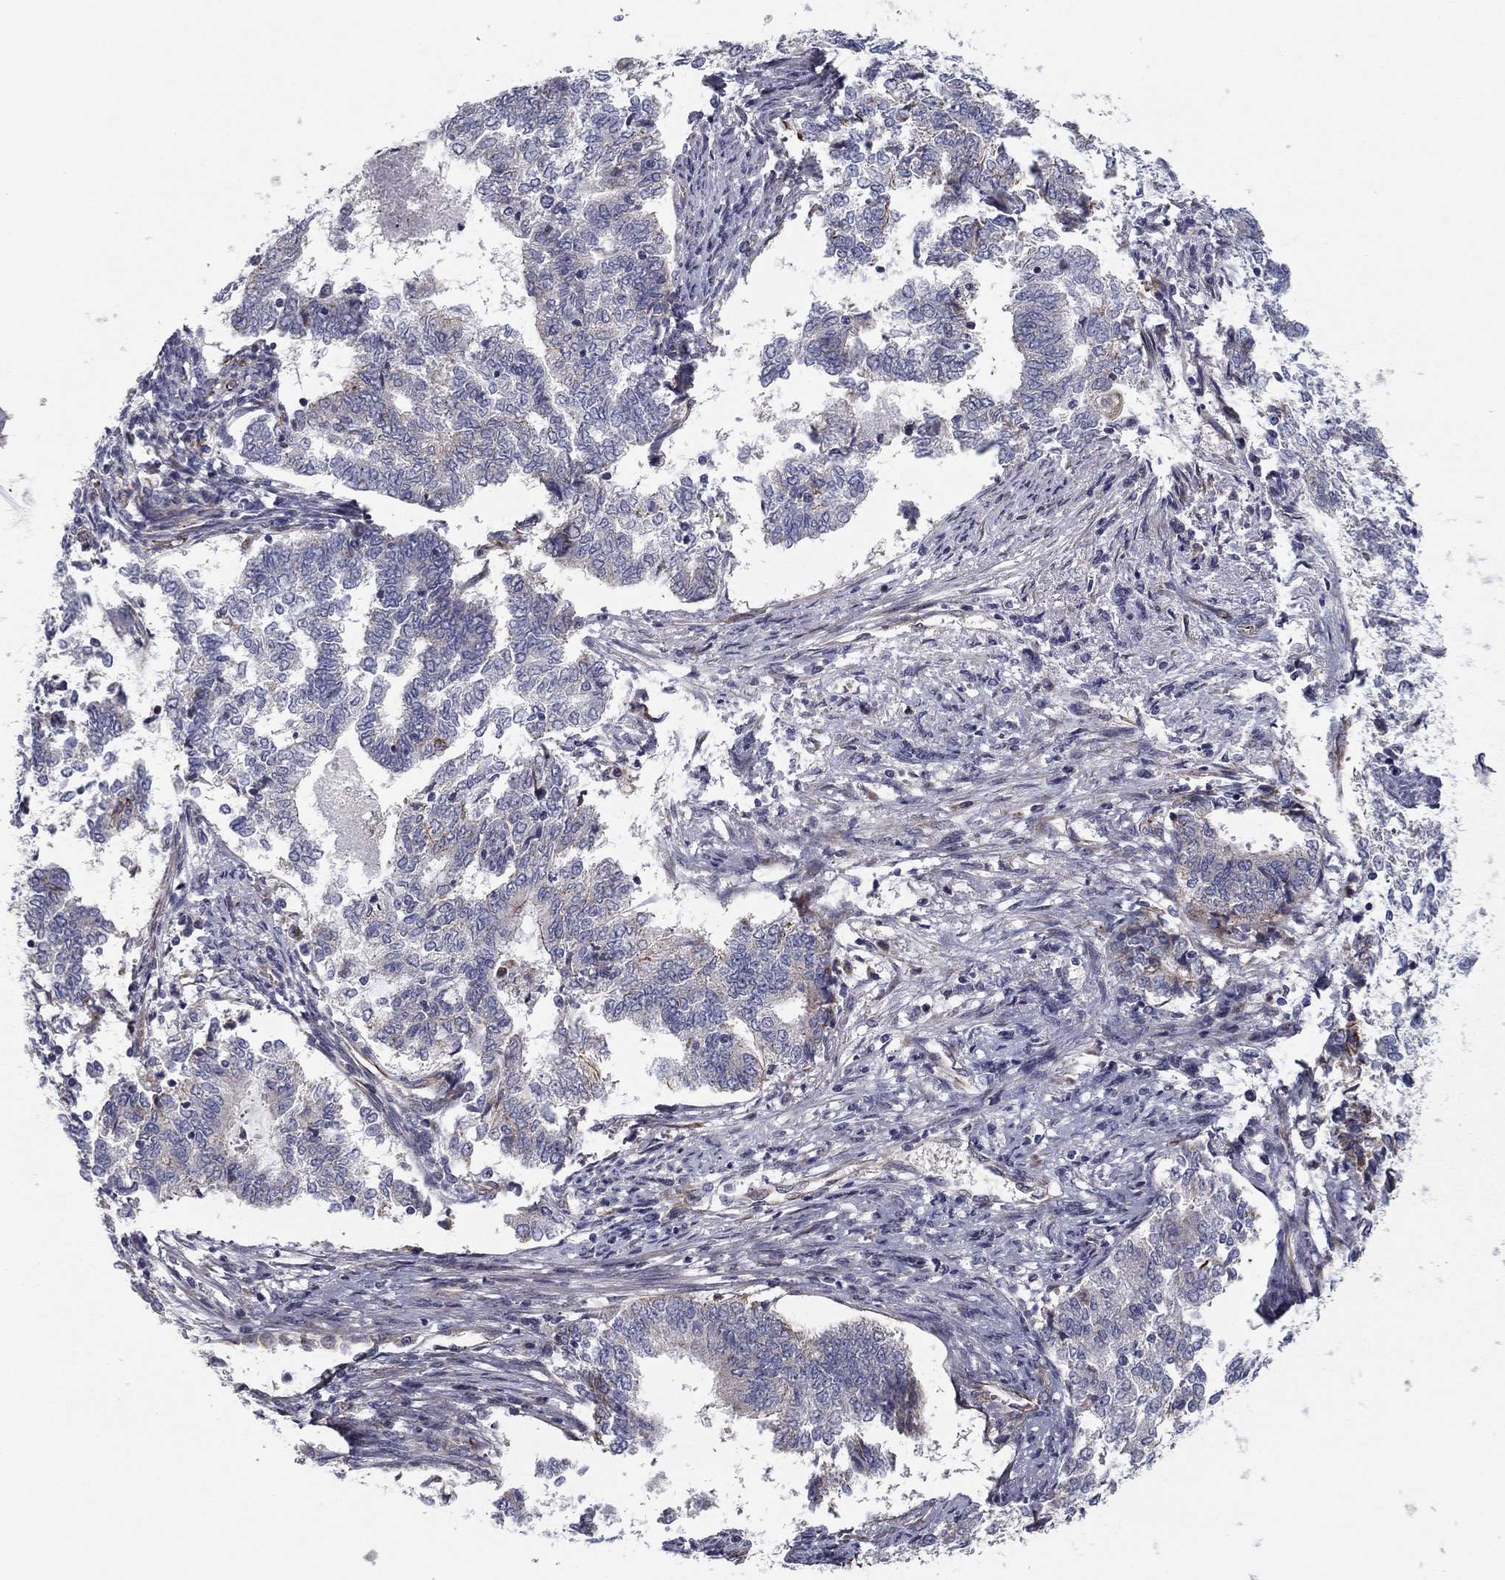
{"staining": {"intensity": "negative", "quantity": "none", "location": "none"}, "tissue": "endometrial cancer", "cell_type": "Tumor cells", "image_type": "cancer", "snomed": [{"axis": "morphology", "description": "Adenocarcinoma, NOS"}, {"axis": "topography", "description": "Endometrium"}], "caption": "Endometrial cancer was stained to show a protein in brown. There is no significant expression in tumor cells.", "gene": "CLSTN1", "patient": {"sex": "female", "age": 65}}